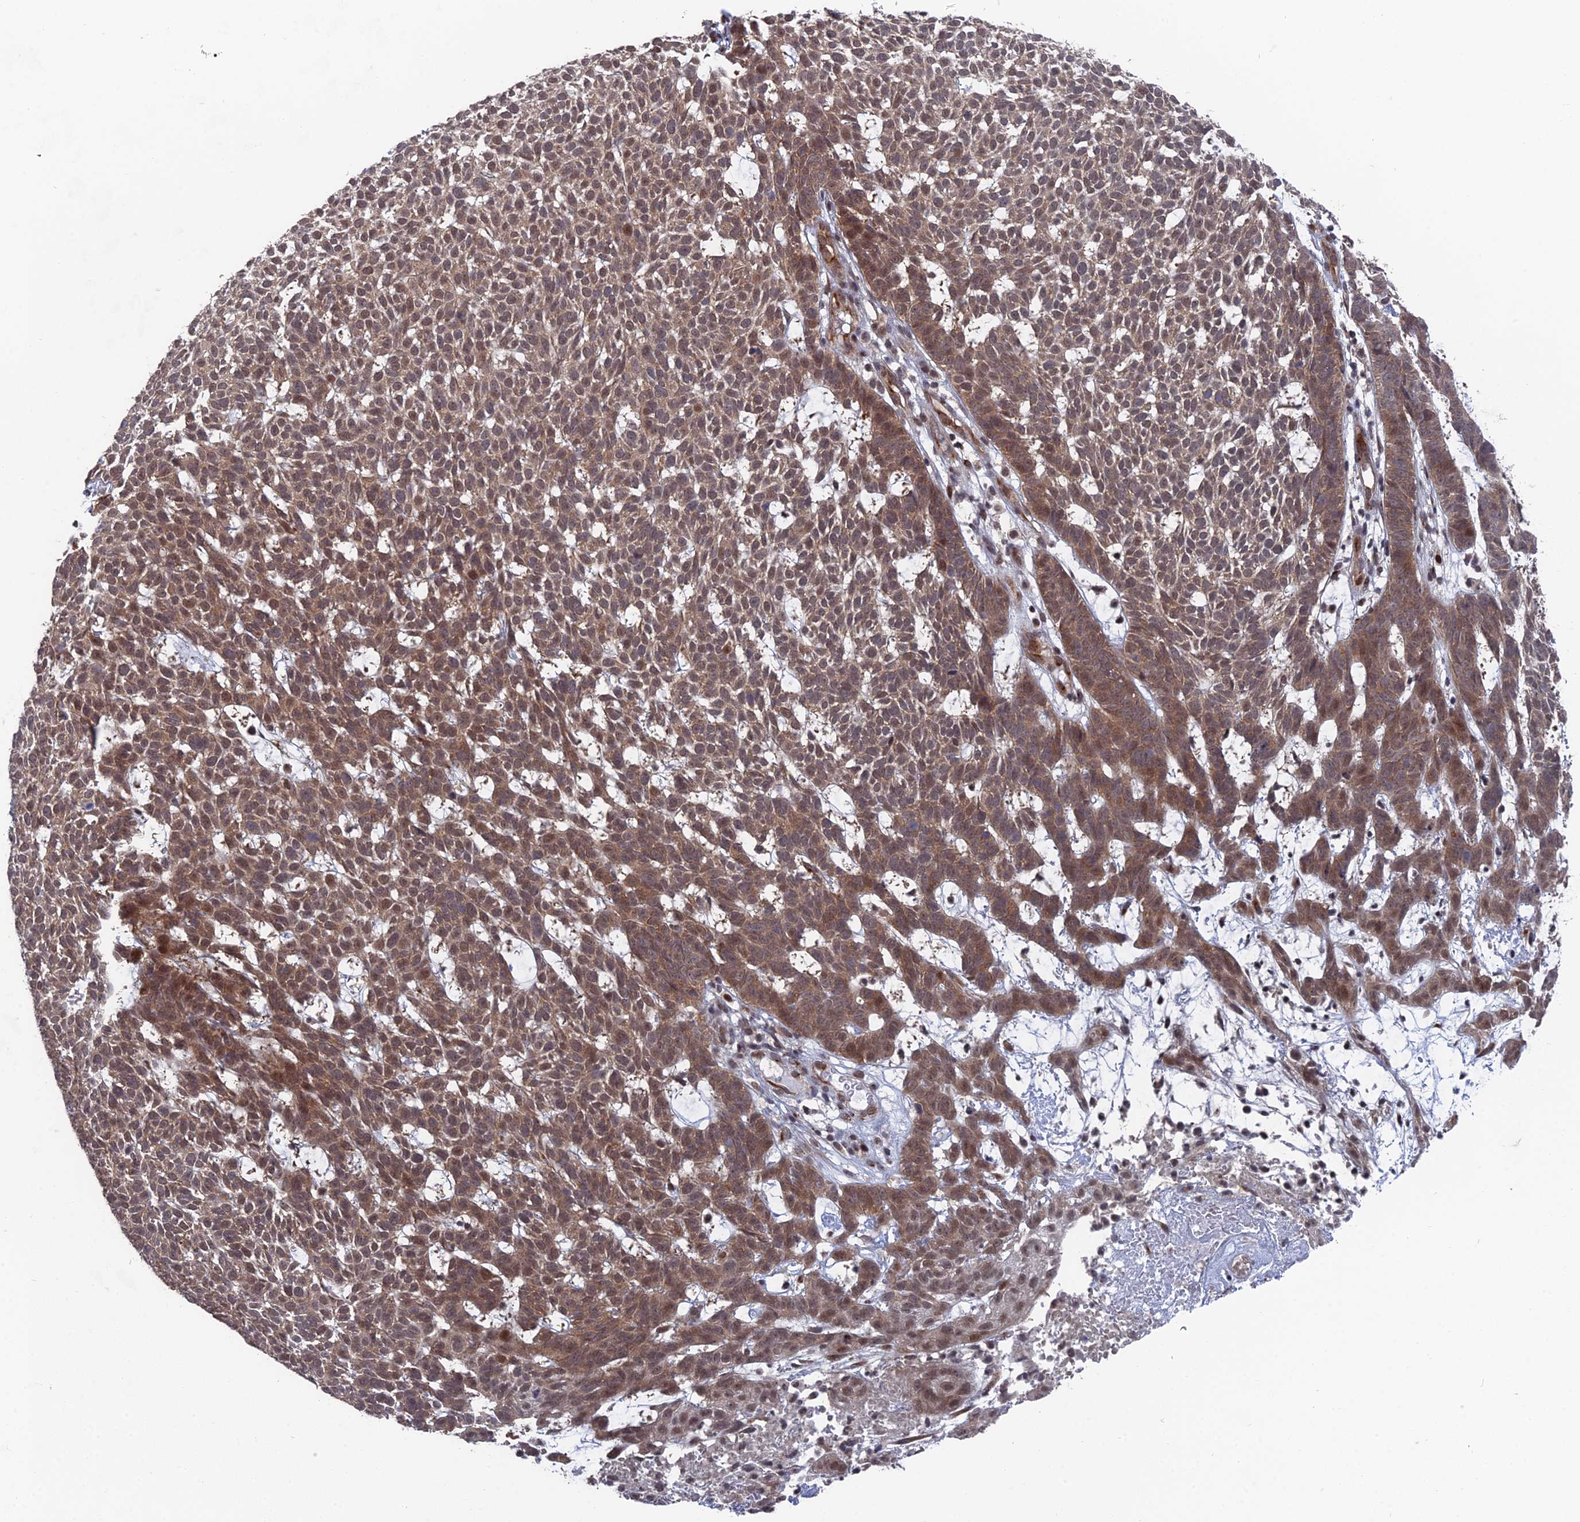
{"staining": {"intensity": "moderate", "quantity": ">75%", "location": "cytoplasmic/membranous,nuclear"}, "tissue": "skin cancer", "cell_type": "Tumor cells", "image_type": "cancer", "snomed": [{"axis": "morphology", "description": "Basal cell carcinoma"}, {"axis": "topography", "description": "Skin"}], "caption": "Skin cancer tissue shows moderate cytoplasmic/membranous and nuclear staining in approximately >75% of tumor cells", "gene": "FHIP2A", "patient": {"sex": "female", "age": 78}}